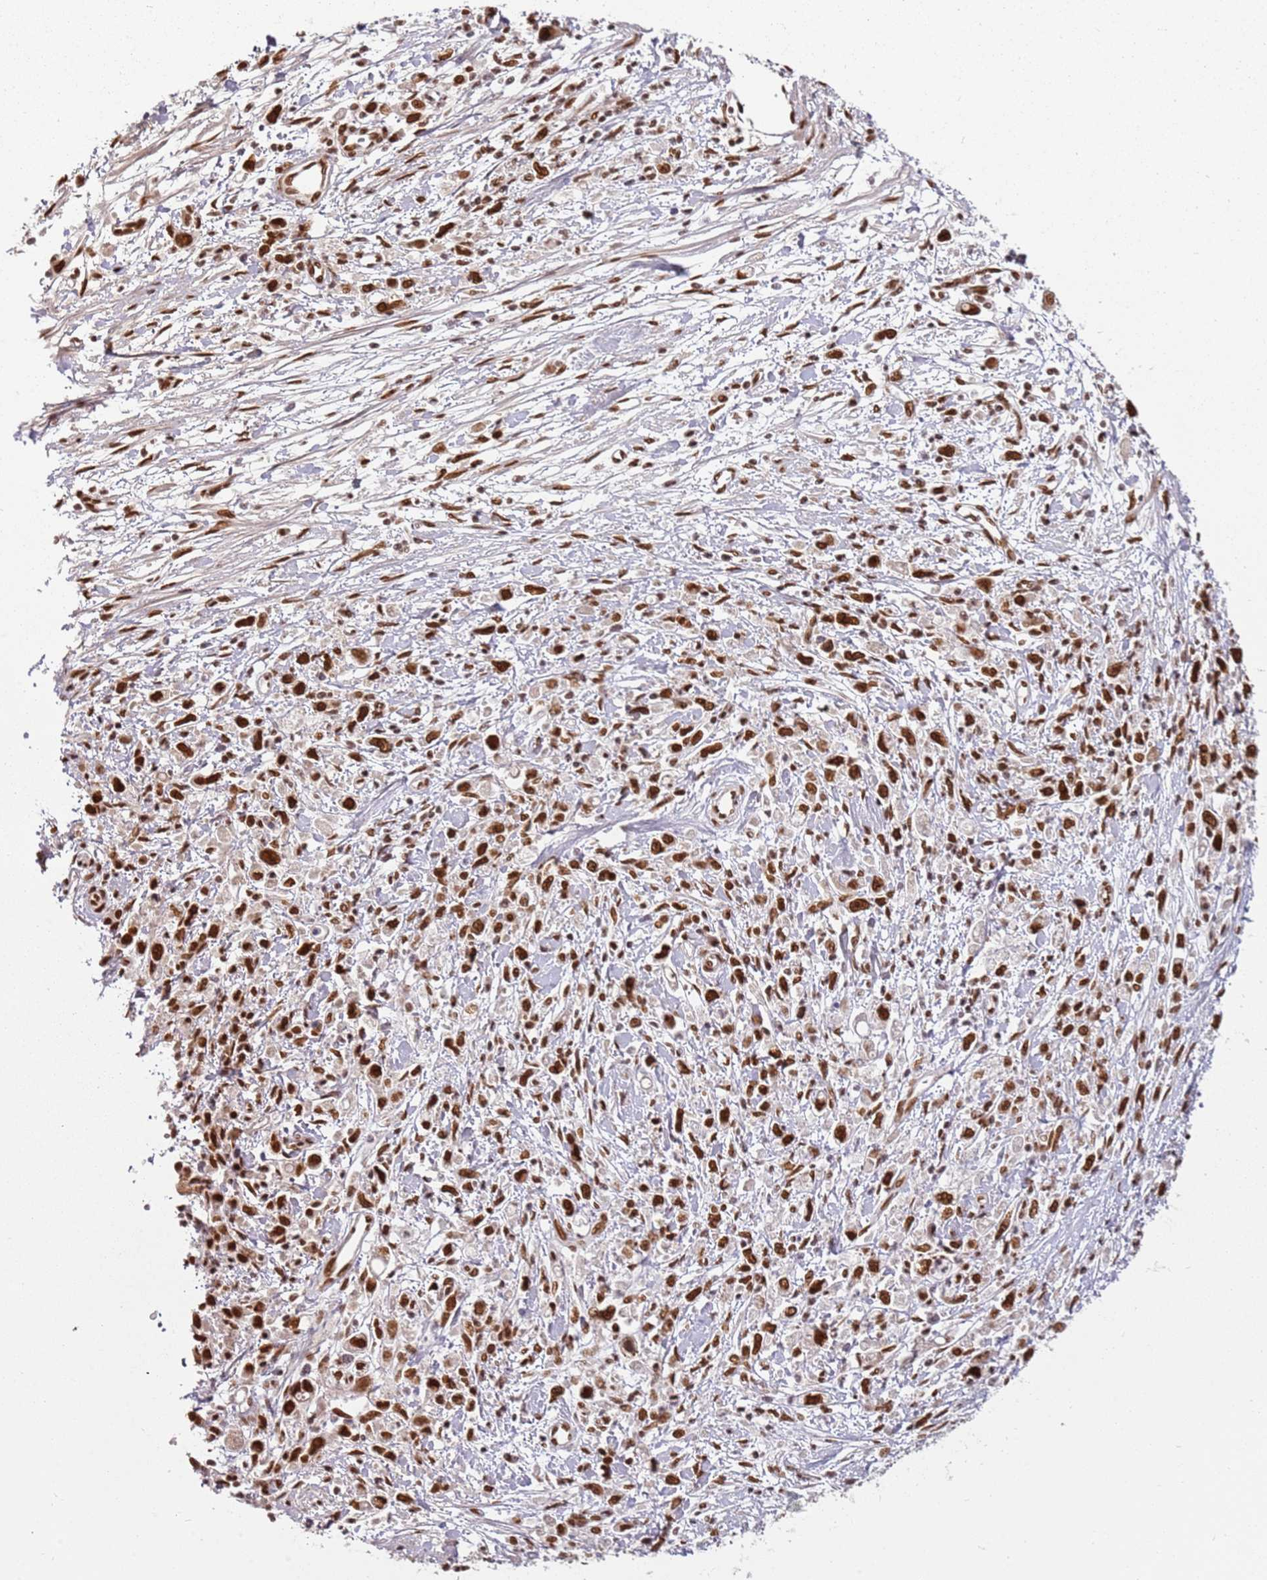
{"staining": {"intensity": "strong", "quantity": ">75%", "location": "nuclear"}, "tissue": "stomach cancer", "cell_type": "Tumor cells", "image_type": "cancer", "snomed": [{"axis": "morphology", "description": "Adenocarcinoma, NOS"}, {"axis": "topography", "description": "Stomach"}], "caption": "Strong nuclear staining for a protein is present in approximately >75% of tumor cells of adenocarcinoma (stomach) using IHC.", "gene": "TENT4A", "patient": {"sex": "female", "age": 59}}